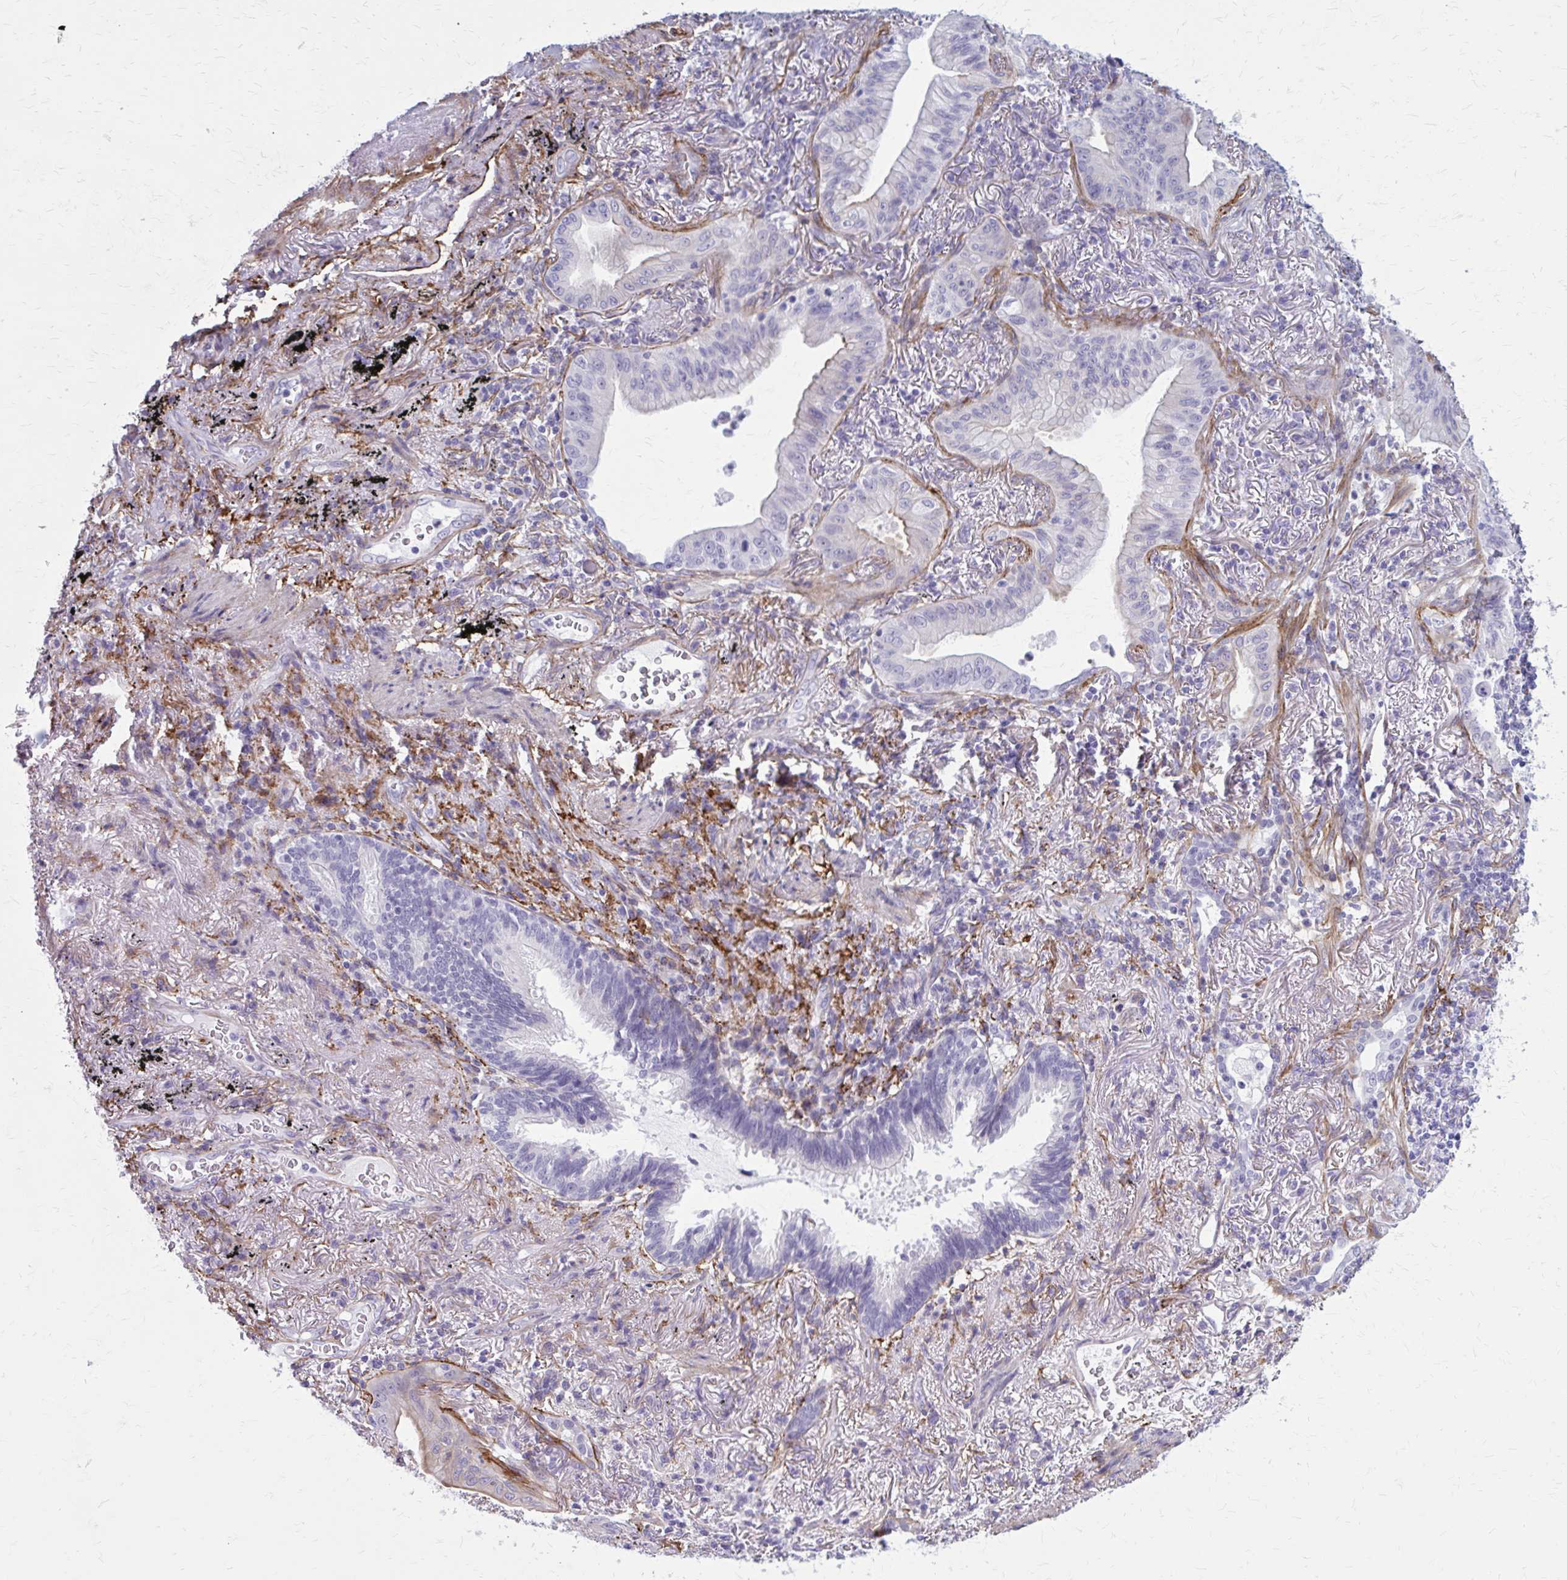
{"staining": {"intensity": "negative", "quantity": "none", "location": "none"}, "tissue": "lung cancer", "cell_type": "Tumor cells", "image_type": "cancer", "snomed": [{"axis": "morphology", "description": "Adenocarcinoma, NOS"}, {"axis": "topography", "description": "Lung"}], "caption": "This is an immunohistochemistry micrograph of lung cancer (adenocarcinoma). There is no positivity in tumor cells.", "gene": "AKAP12", "patient": {"sex": "male", "age": 77}}